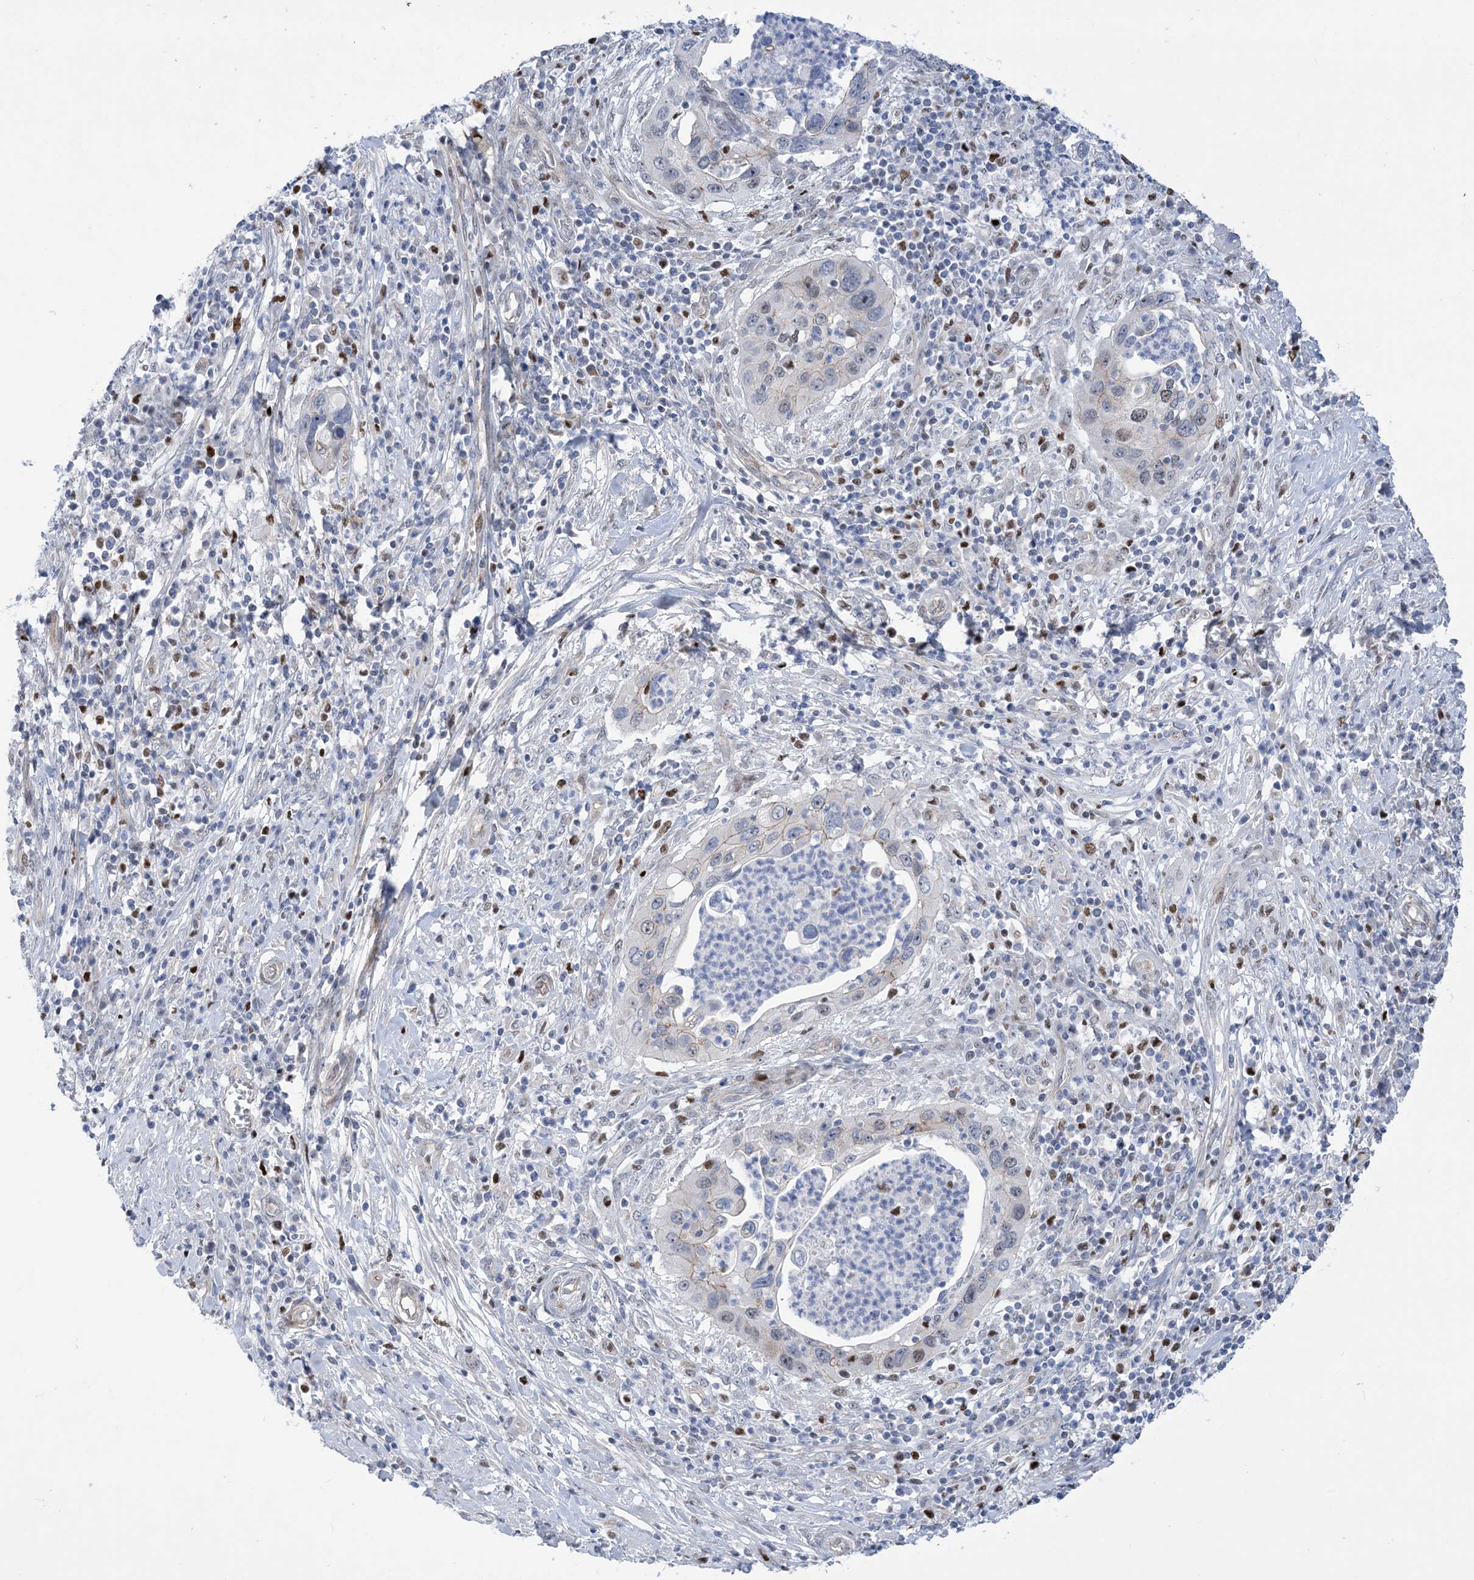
{"staining": {"intensity": "weak", "quantity": "25%-75%", "location": "nuclear"}, "tissue": "cervical cancer", "cell_type": "Tumor cells", "image_type": "cancer", "snomed": [{"axis": "morphology", "description": "Squamous cell carcinoma, NOS"}, {"axis": "topography", "description": "Cervix"}], "caption": "Immunohistochemical staining of cervical cancer (squamous cell carcinoma) demonstrates weak nuclear protein expression in approximately 25%-75% of tumor cells.", "gene": "MARS2", "patient": {"sex": "female", "age": 38}}